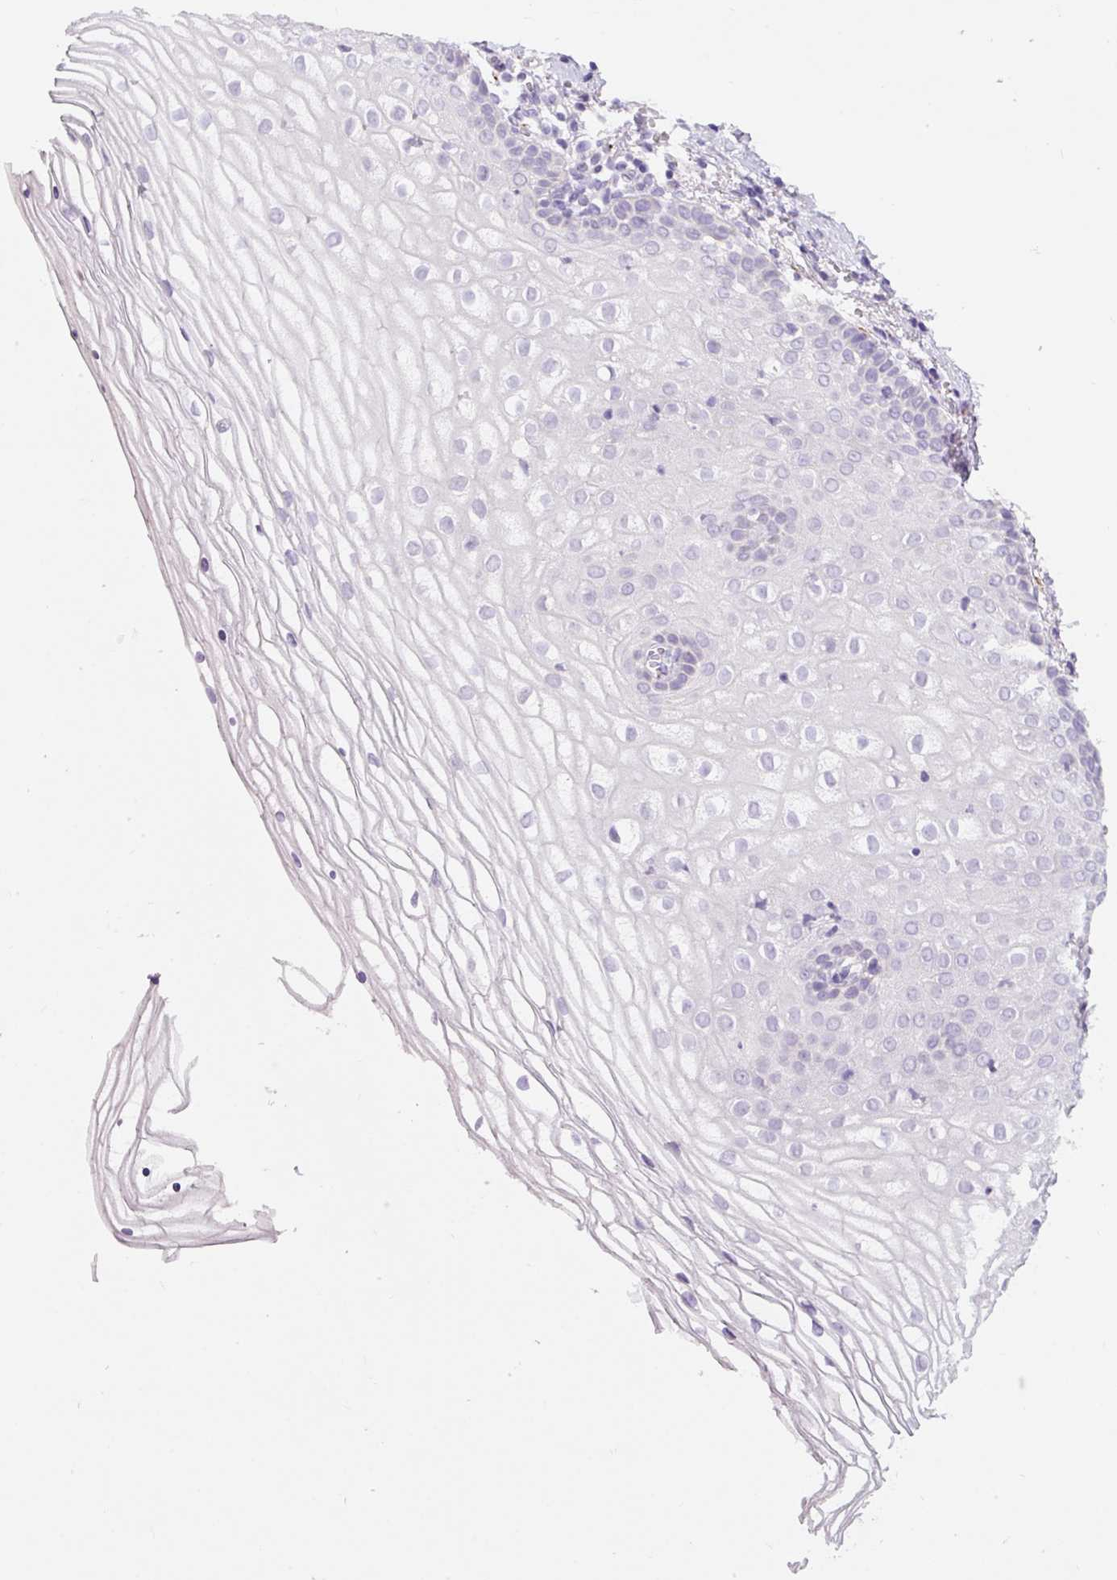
{"staining": {"intensity": "negative", "quantity": "none", "location": "none"}, "tissue": "vagina", "cell_type": "Squamous epithelial cells", "image_type": "normal", "snomed": [{"axis": "morphology", "description": "Normal tissue, NOS"}, {"axis": "topography", "description": "Vagina"}], "caption": "There is no significant staining in squamous epithelial cells of vagina.", "gene": "SYP", "patient": {"sex": "female", "age": 56}}